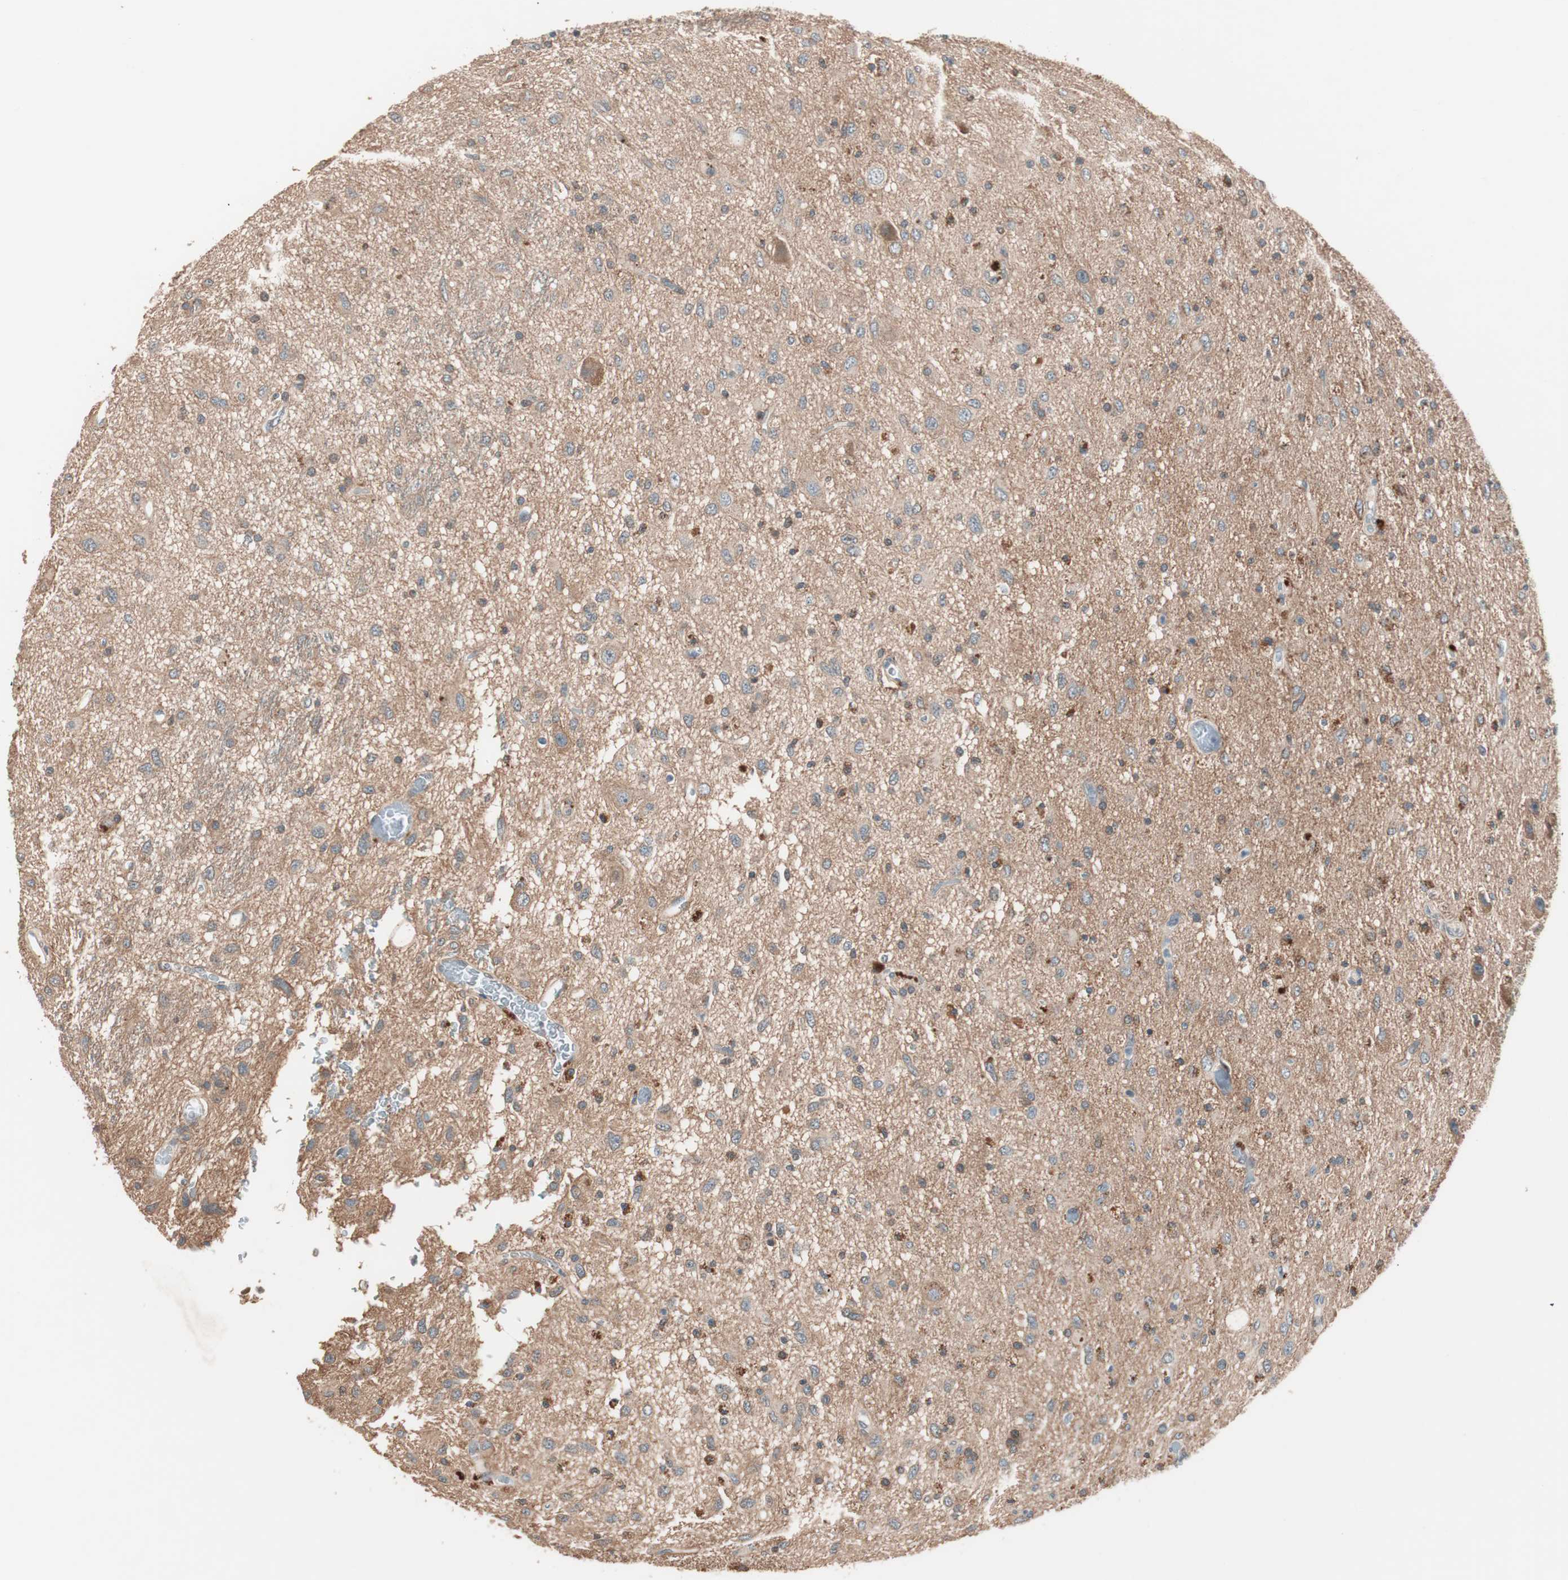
{"staining": {"intensity": "weak", "quantity": ">75%", "location": "cytoplasmic/membranous"}, "tissue": "glioma", "cell_type": "Tumor cells", "image_type": "cancer", "snomed": [{"axis": "morphology", "description": "Glioma, malignant, Low grade"}, {"axis": "topography", "description": "Brain"}], "caption": "Tumor cells display weak cytoplasmic/membranous expression in approximately >75% of cells in glioma.", "gene": "NFRKB", "patient": {"sex": "male", "age": 77}}